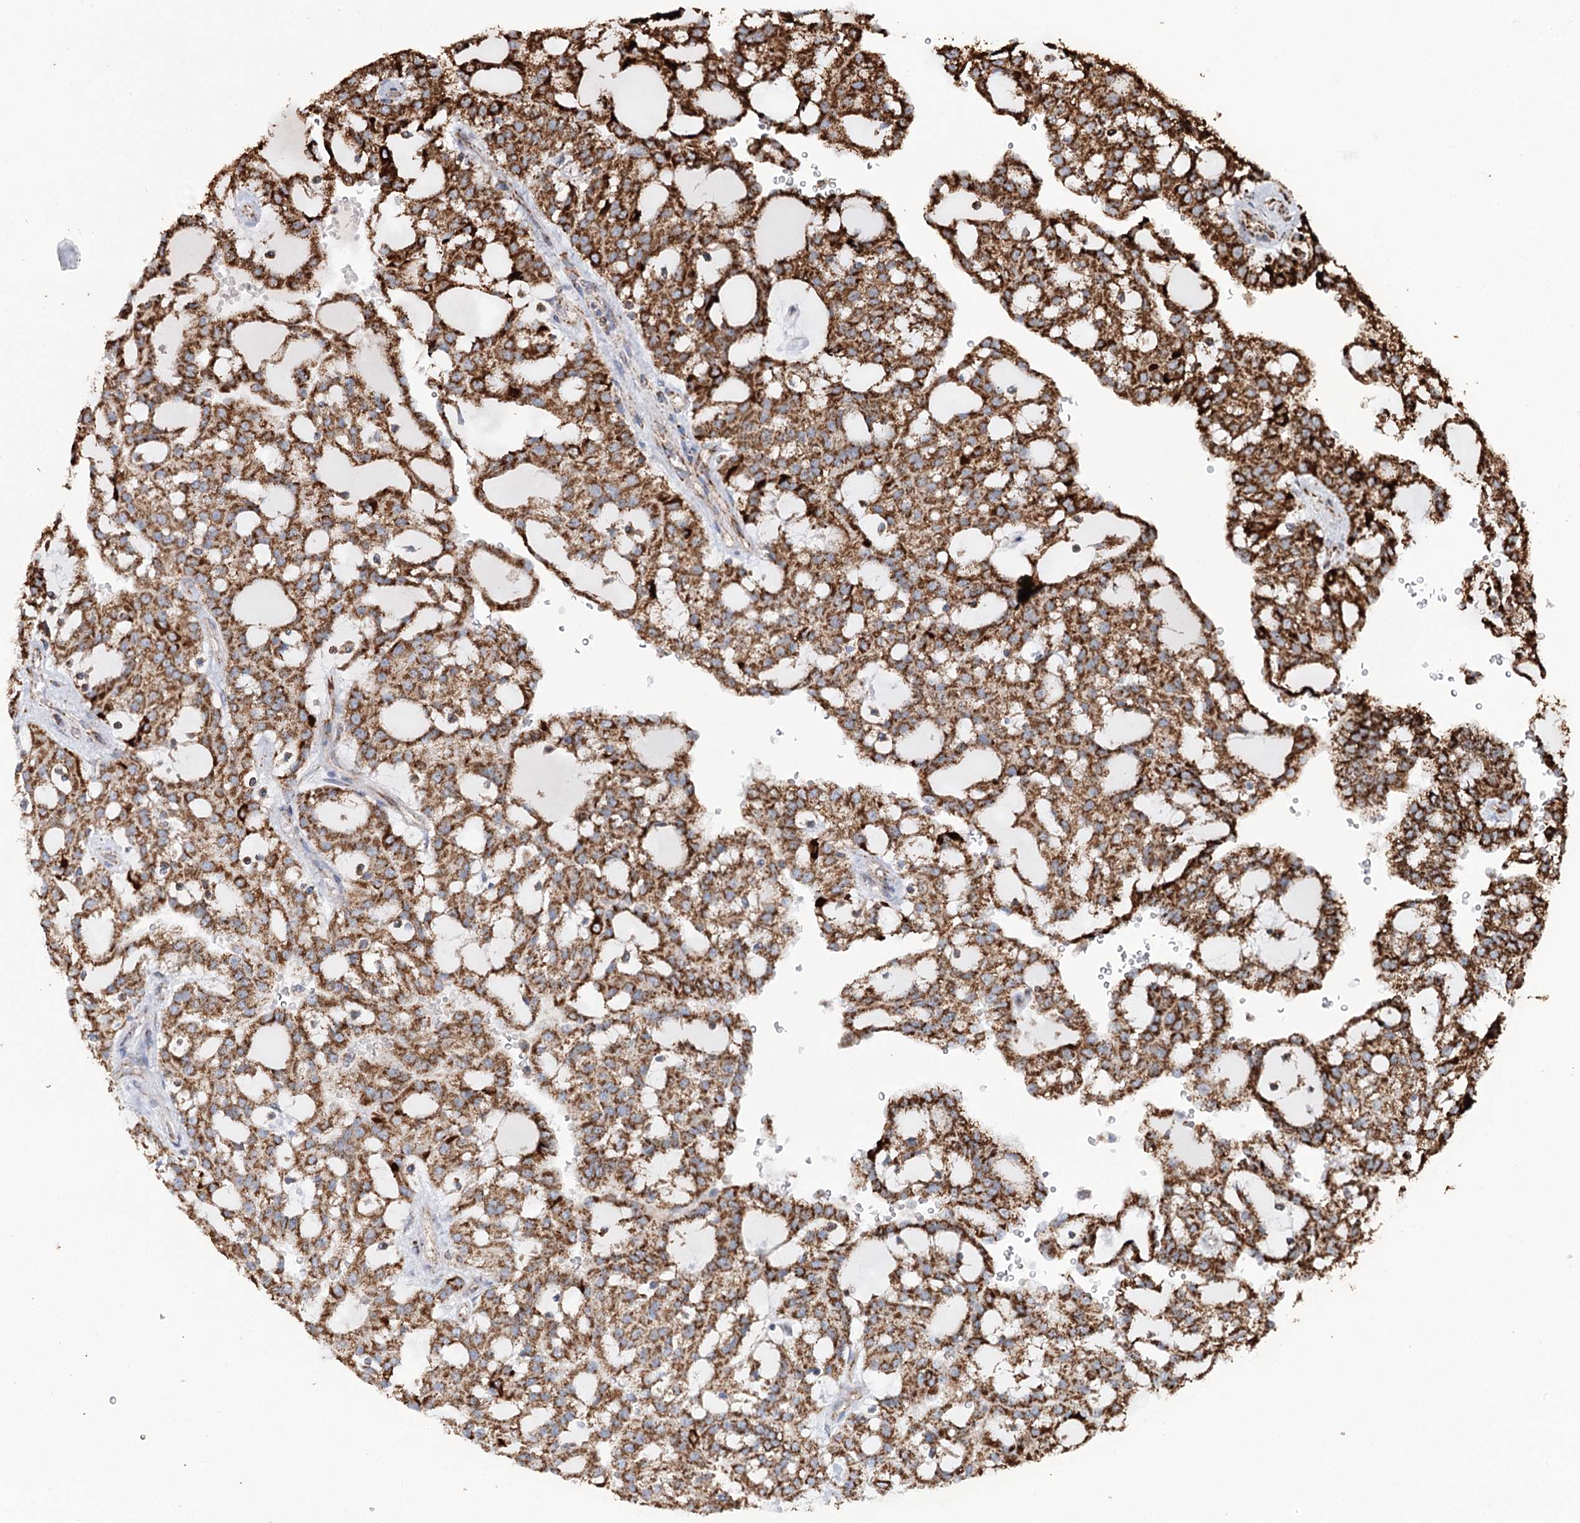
{"staining": {"intensity": "strong", "quantity": ">75%", "location": "cytoplasmic/membranous"}, "tissue": "renal cancer", "cell_type": "Tumor cells", "image_type": "cancer", "snomed": [{"axis": "morphology", "description": "Adenocarcinoma, NOS"}, {"axis": "topography", "description": "Kidney"}], "caption": "Human renal cancer stained for a protein (brown) displays strong cytoplasmic/membranous positive positivity in approximately >75% of tumor cells.", "gene": "APH1A", "patient": {"sex": "male", "age": 63}}